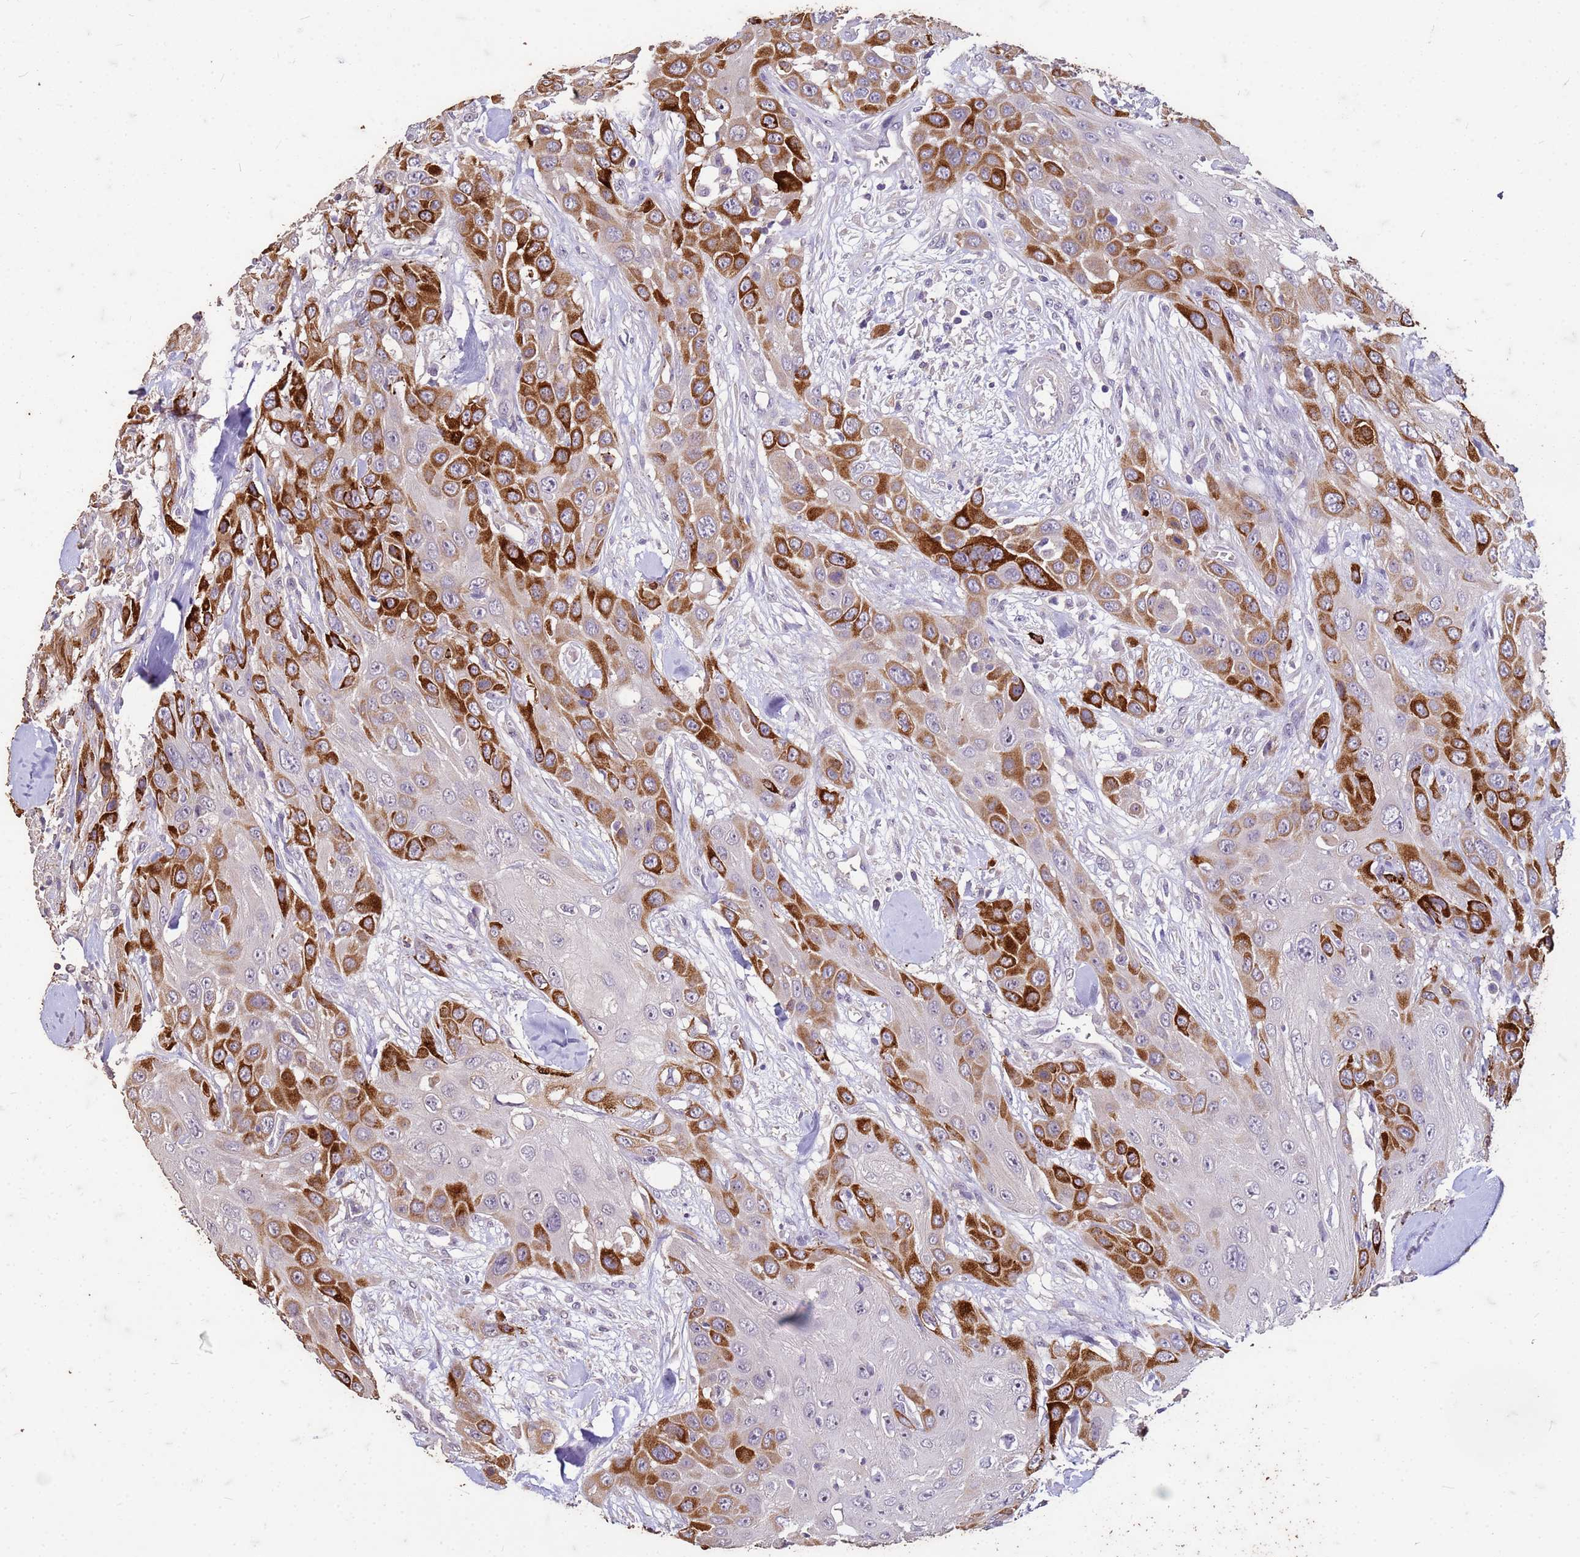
{"staining": {"intensity": "strong", "quantity": "25%-75%", "location": "cytoplasmic/membranous"}, "tissue": "head and neck cancer", "cell_type": "Tumor cells", "image_type": "cancer", "snomed": [{"axis": "morphology", "description": "Squamous cell carcinoma, NOS"}, {"axis": "topography", "description": "Head-Neck"}], "caption": "Tumor cells show strong cytoplasmic/membranous staining in about 25%-75% of cells in head and neck squamous cell carcinoma.", "gene": "FAM184B", "patient": {"sex": "male", "age": 81}}